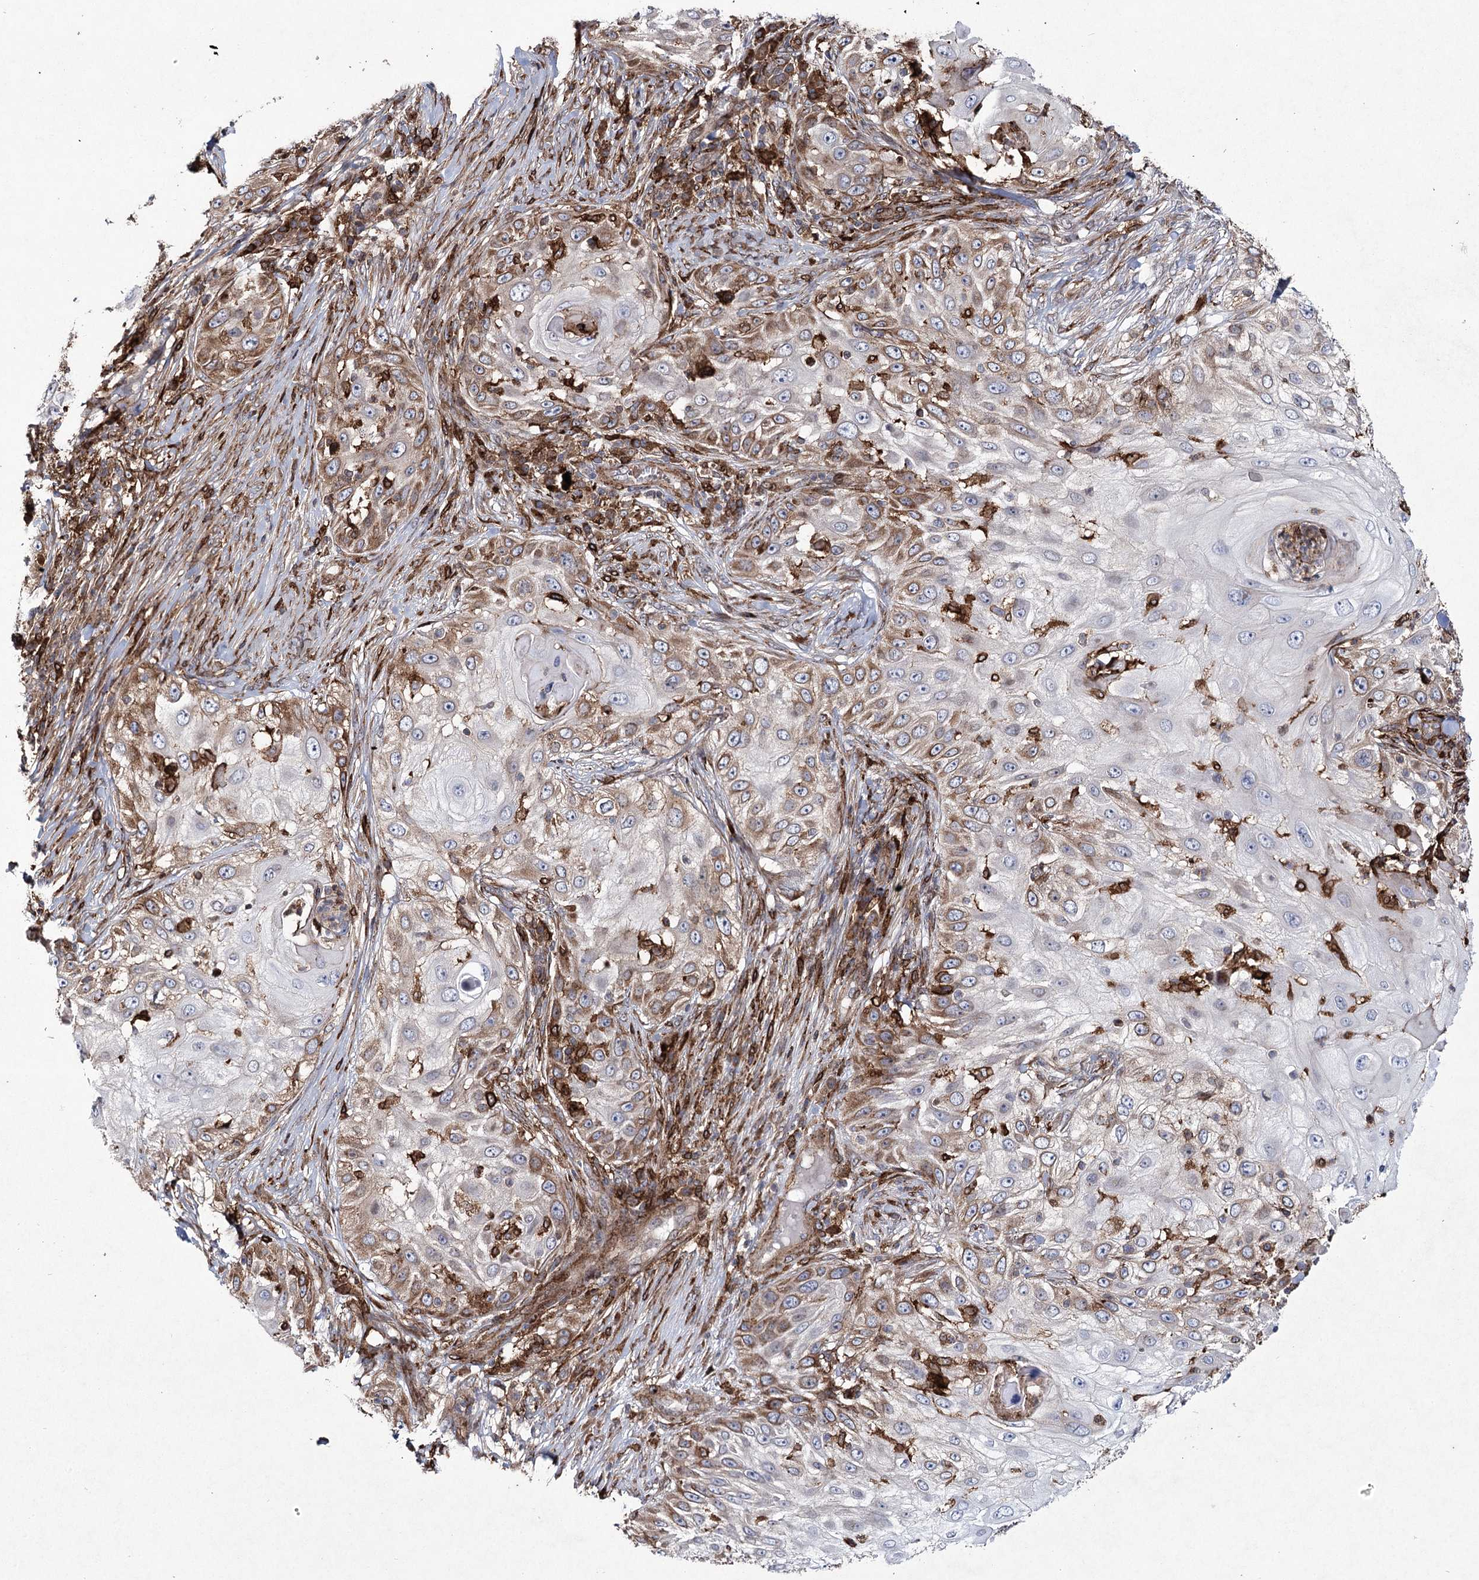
{"staining": {"intensity": "moderate", "quantity": "25%-75%", "location": "cytoplasmic/membranous"}, "tissue": "skin cancer", "cell_type": "Tumor cells", "image_type": "cancer", "snomed": [{"axis": "morphology", "description": "Squamous cell carcinoma, NOS"}, {"axis": "topography", "description": "Skin"}], "caption": "Skin squamous cell carcinoma tissue reveals moderate cytoplasmic/membranous staining in about 25%-75% of tumor cells, visualized by immunohistochemistry.", "gene": "DCUN1D4", "patient": {"sex": "female", "age": 44}}